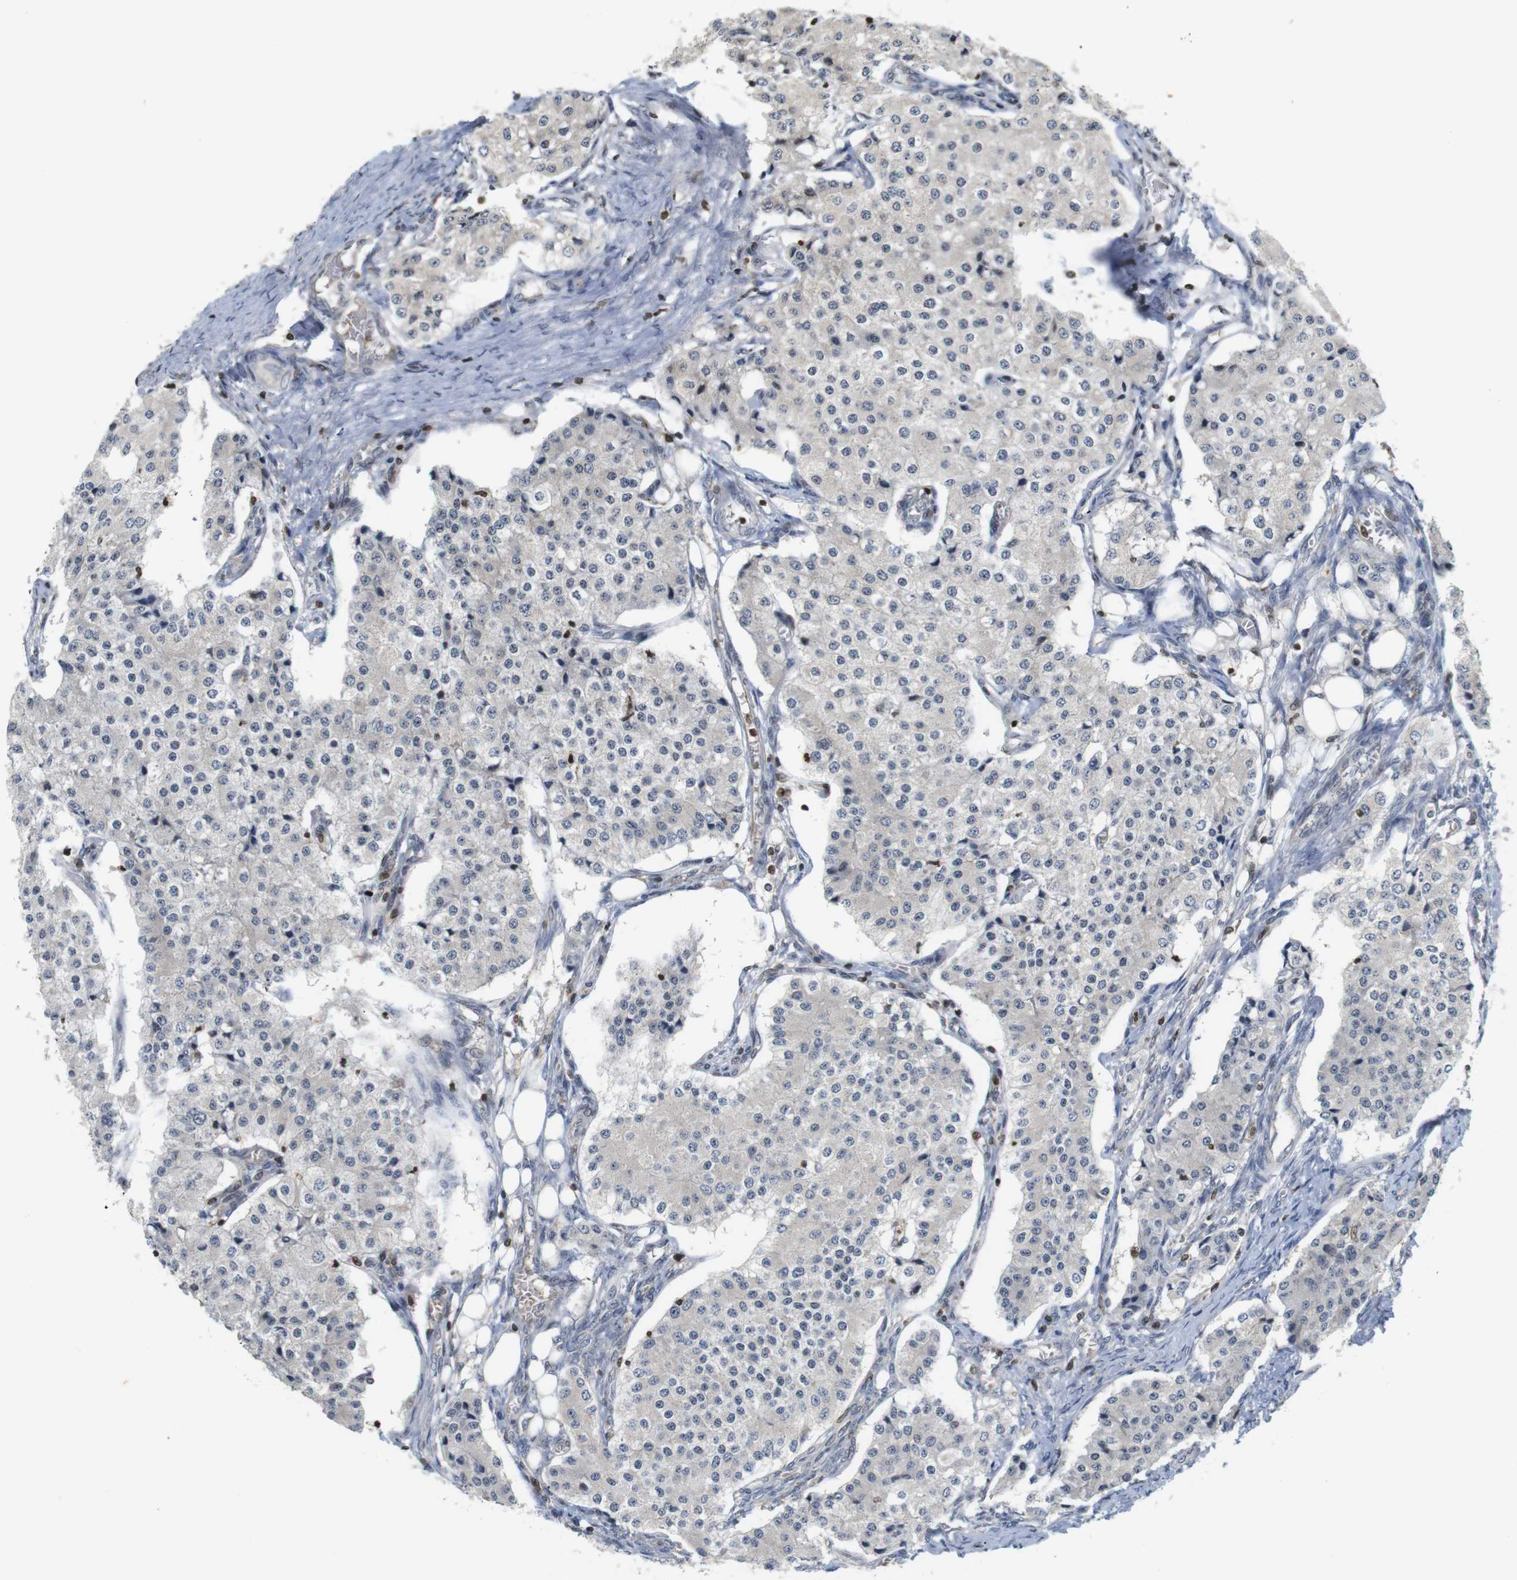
{"staining": {"intensity": "weak", "quantity": "<25%", "location": "cytoplasmic/membranous"}, "tissue": "carcinoid", "cell_type": "Tumor cells", "image_type": "cancer", "snomed": [{"axis": "morphology", "description": "Carcinoid, malignant, NOS"}, {"axis": "topography", "description": "Colon"}], "caption": "Immunohistochemistry micrograph of carcinoid stained for a protein (brown), which shows no expression in tumor cells.", "gene": "MBD1", "patient": {"sex": "female", "age": 52}}